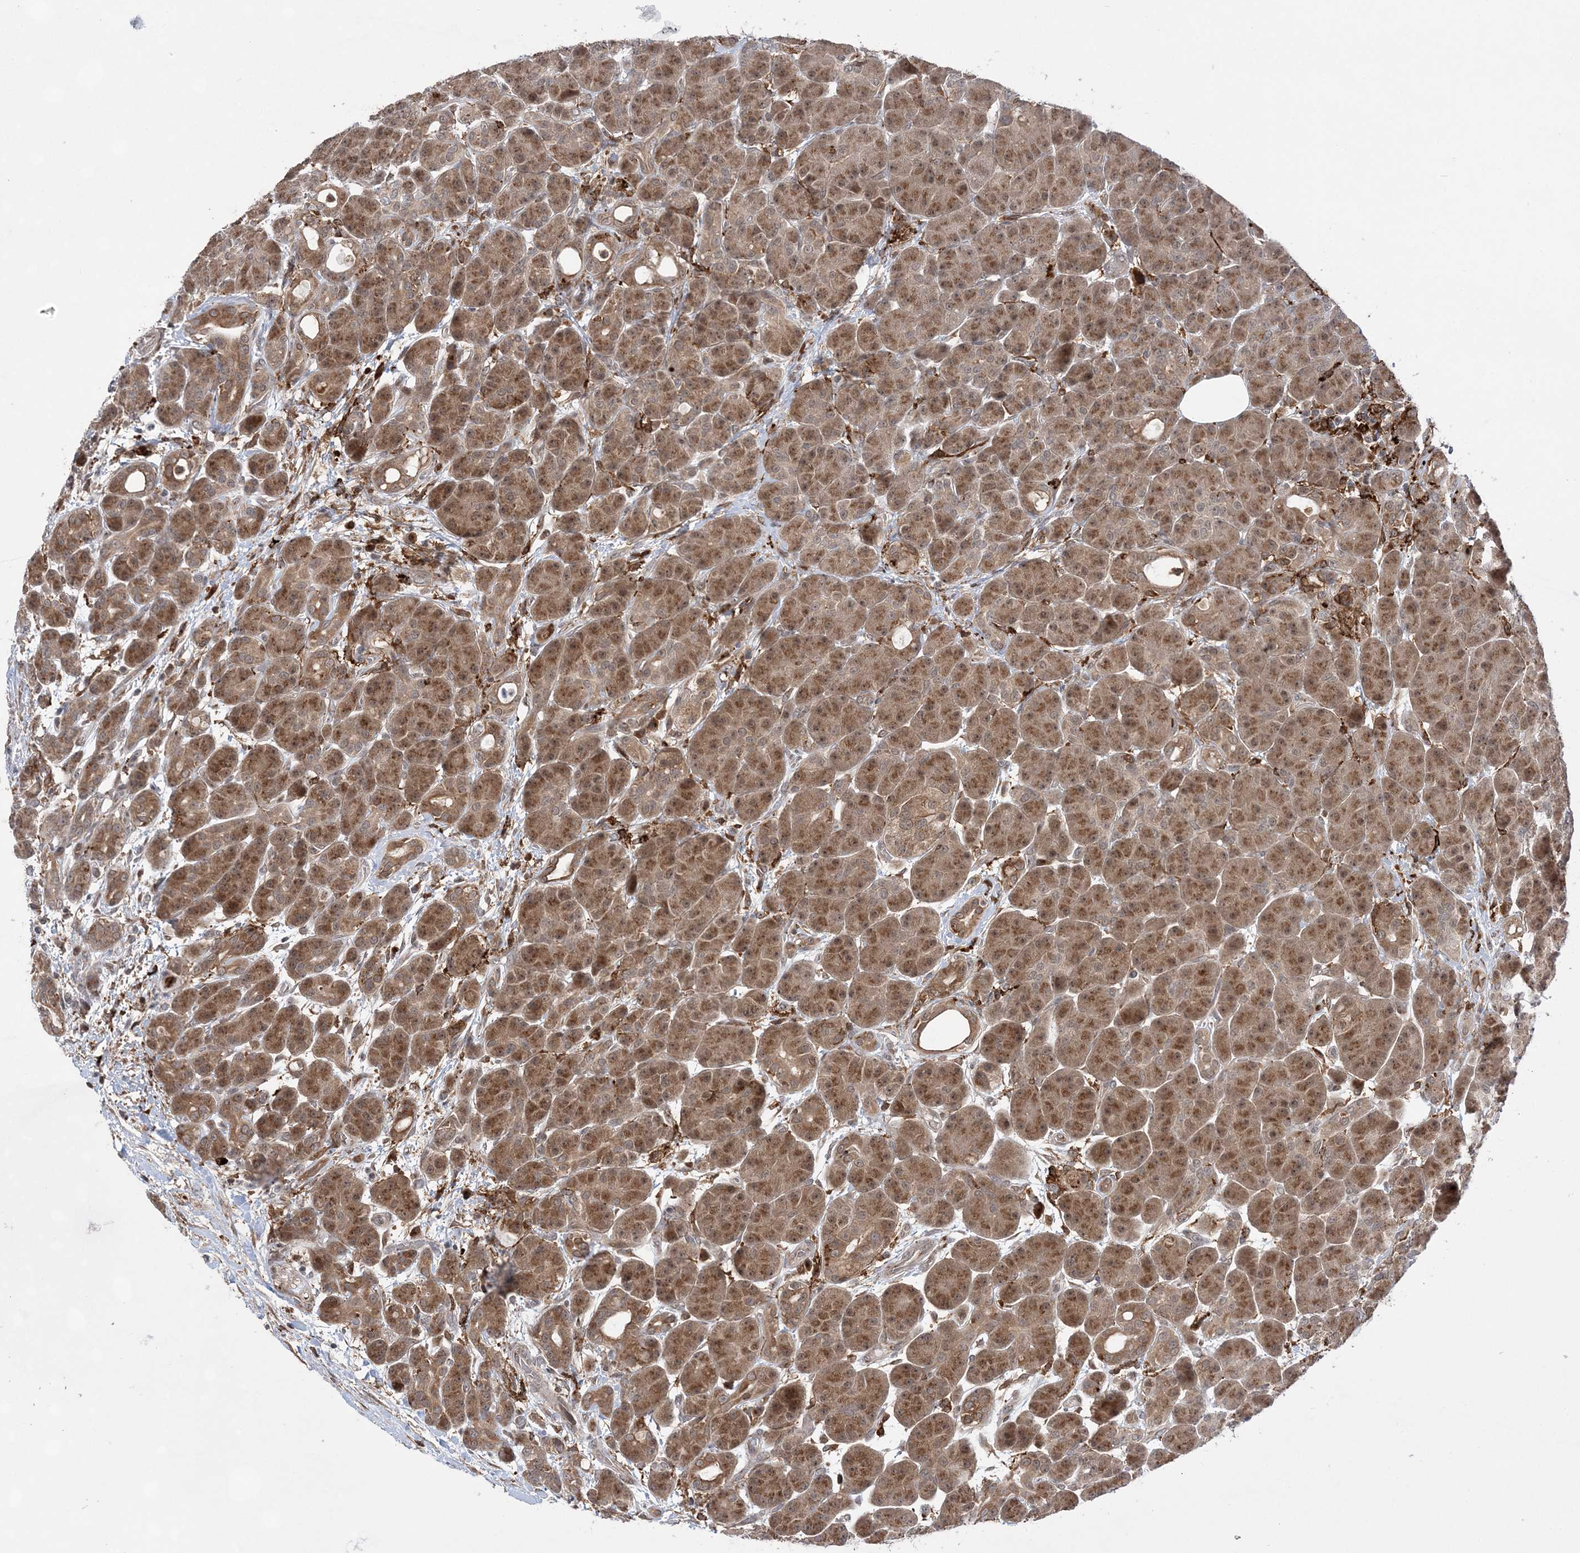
{"staining": {"intensity": "moderate", "quantity": ">75%", "location": "cytoplasmic/membranous"}, "tissue": "pancreas", "cell_type": "Exocrine glandular cells", "image_type": "normal", "snomed": [{"axis": "morphology", "description": "Normal tissue, NOS"}, {"axis": "topography", "description": "Pancreas"}], "caption": "A high-resolution photomicrograph shows IHC staining of benign pancreas, which demonstrates moderate cytoplasmic/membranous positivity in about >75% of exocrine glandular cells. Ihc stains the protein in brown and the nuclei are stained blue.", "gene": "ANAPC15", "patient": {"sex": "male", "age": 63}}